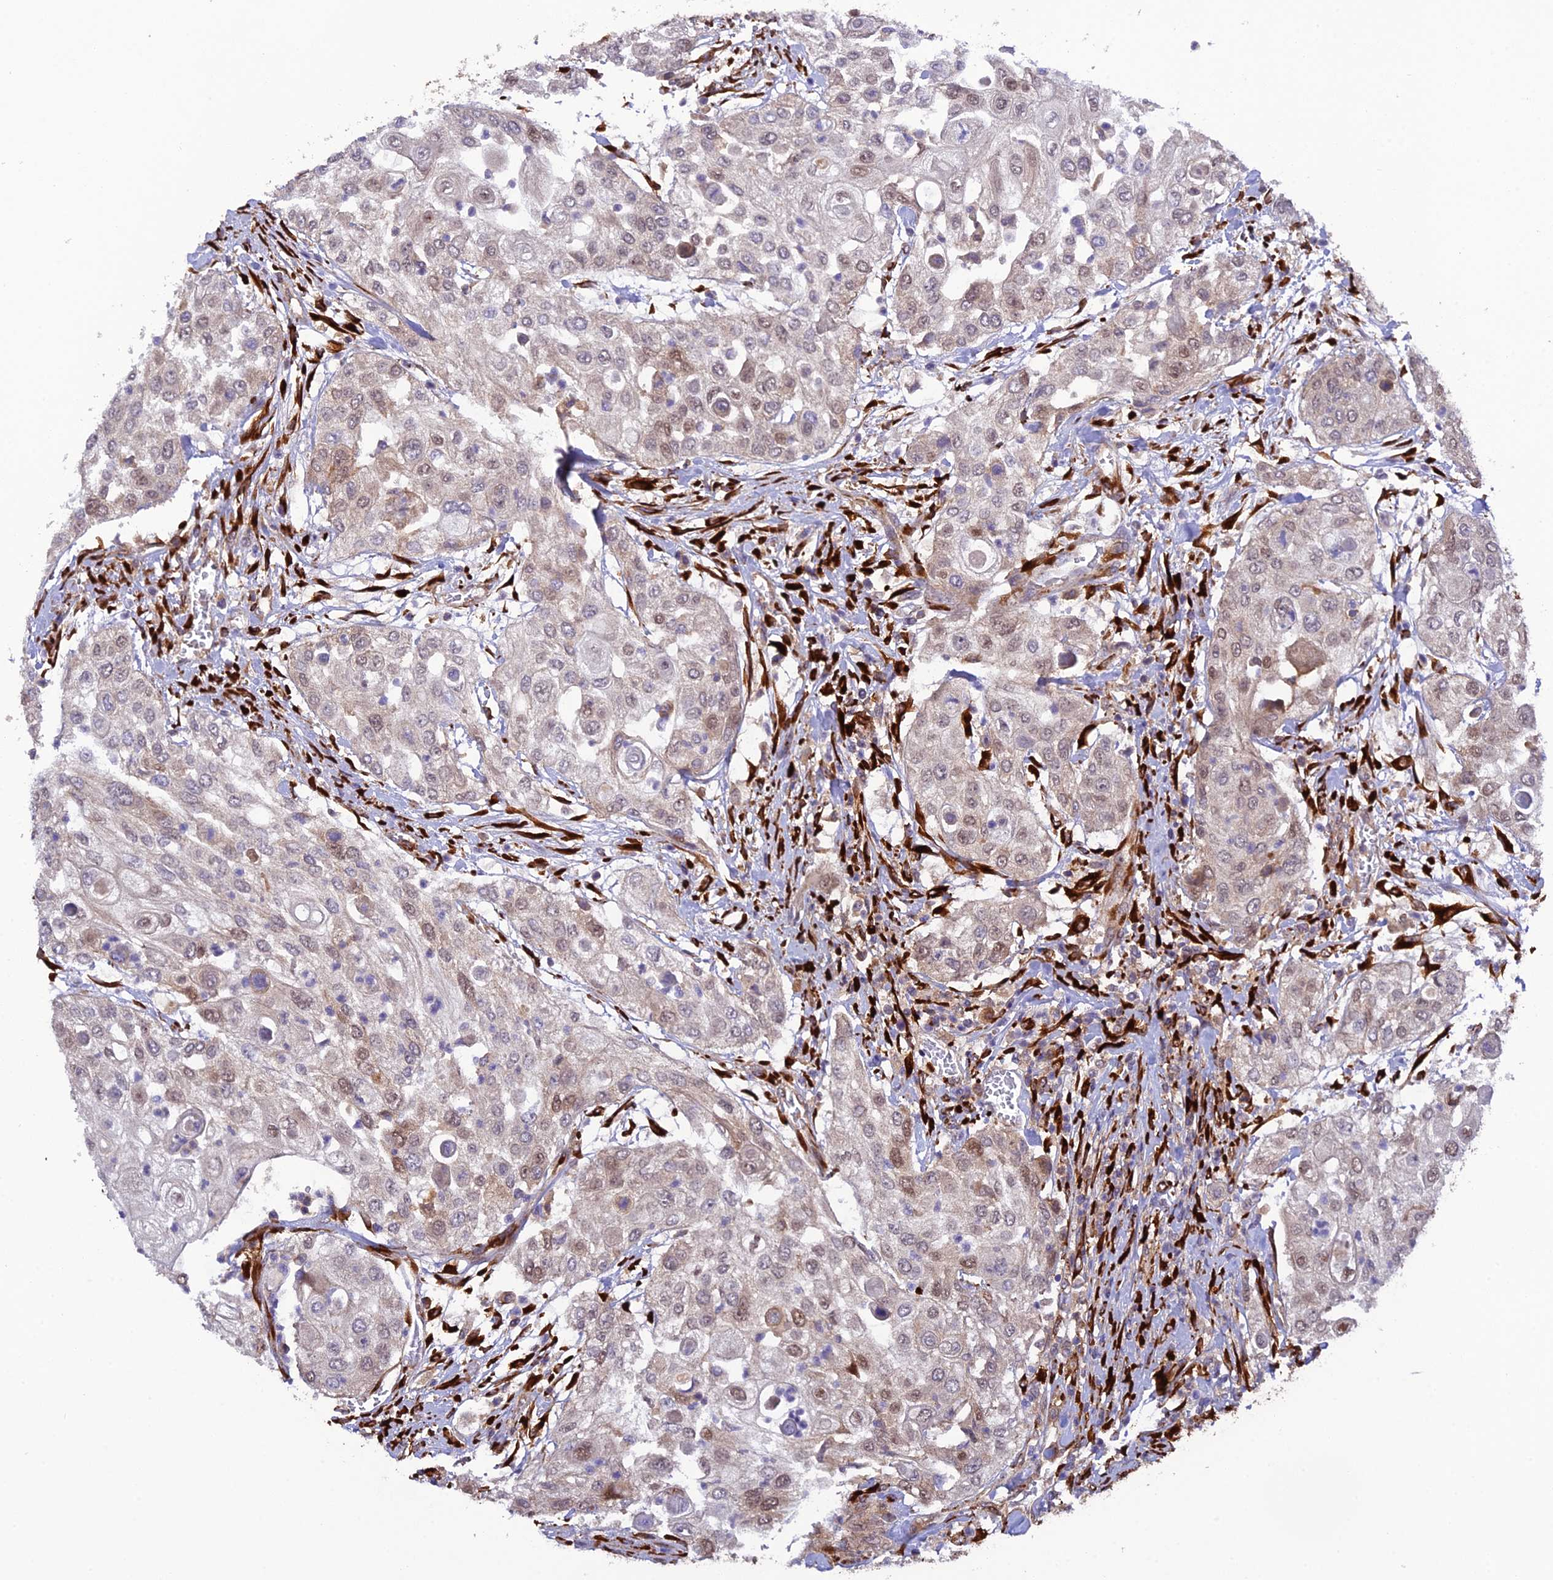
{"staining": {"intensity": "weak", "quantity": "<25%", "location": "nuclear"}, "tissue": "urothelial cancer", "cell_type": "Tumor cells", "image_type": "cancer", "snomed": [{"axis": "morphology", "description": "Urothelial carcinoma, High grade"}, {"axis": "topography", "description": "Urinary bladder"}], "caption": "High magnification brightfield microscopy of urothelial carcinoma (high-grade) stained with DAB (3,3'-diaminobenzidine) (brown) and counterstained with hematoxylin (blue): tumor cells show no significant staining.", "gene": "P3H3", "patient": {"sex": "female", "age": 79}}